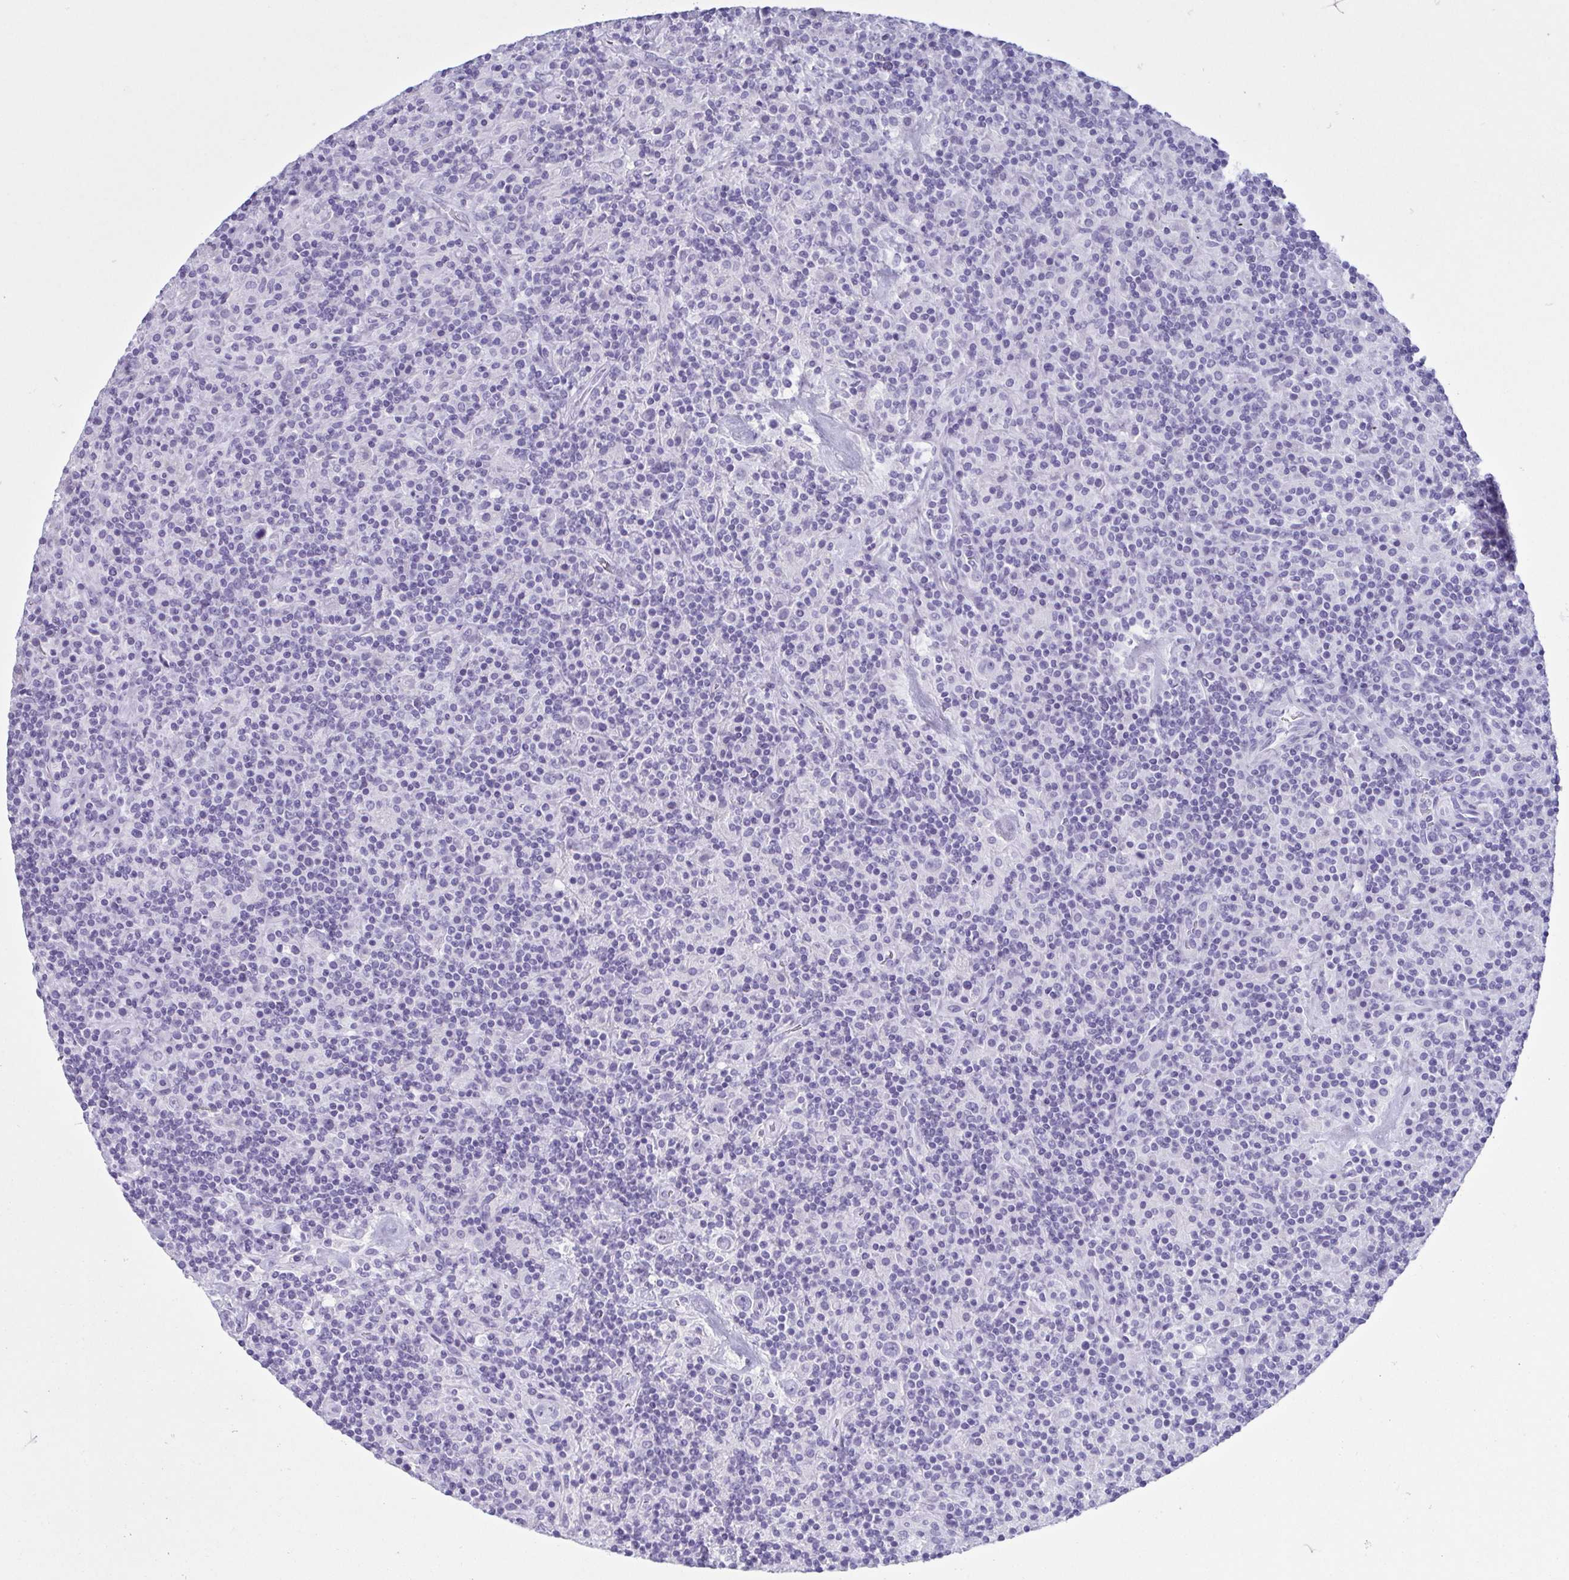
{"staining": {"intensity": "negative", "quantity": "none", "location": "none"}, "tissue": "lymphoma", "cell_type": "Tumor cells", "image_type": "cancer", "snomed": [{"axis": "morphology", "description": "Hodgkin's disease, NOS"}, {"axis": "topography", "description": "Lymph node"}], "caption": "Immunohistochemical staining of human Hodgkin's disease reveals no significant expression in tumor cells.", "gene": "LTF", "patient": {"sex": "male", "age": 70}}